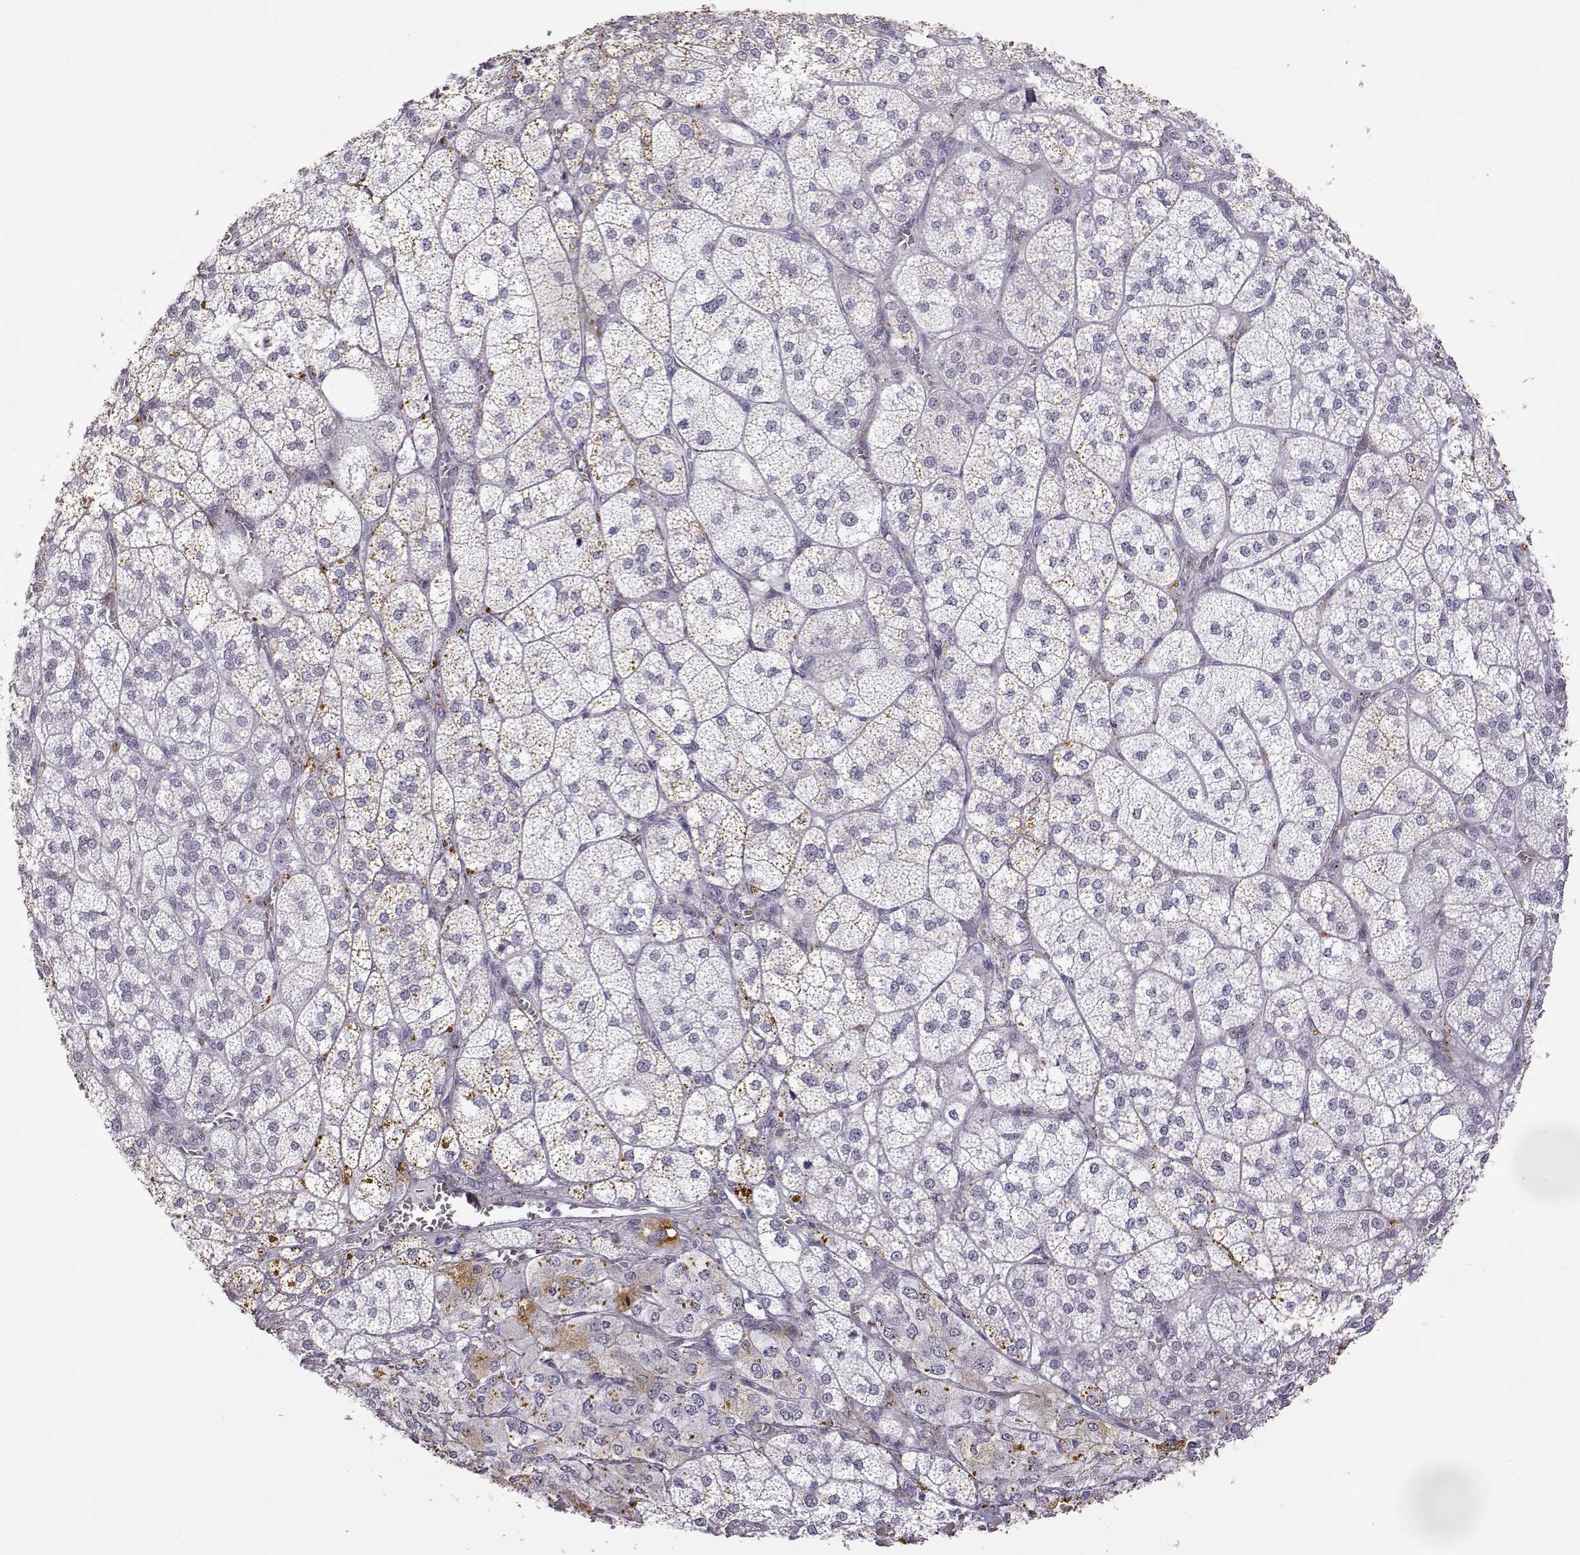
{"staining": {"intensity": "strong", "quantity": "<25%", "location": "cytoplasmic/membranous"}, "tissue": "adrenal gland", "cell_type": "Glandular cells", "image_type": "normal", "snomed": [{"axis": "morphology", "description": "Normal tissue, NOS"}, {"axis": "topography", "description": "Adrenal gland"}], "caption": "Protein staining of benign adrenal gland exhibits strong cytoplasmic/membranous staining in about <25% of glandular cells. (IHC, brightfield microscopy, high magnification).", "gene": "VGF", "patient": {"sex": "female", "age": 60}}